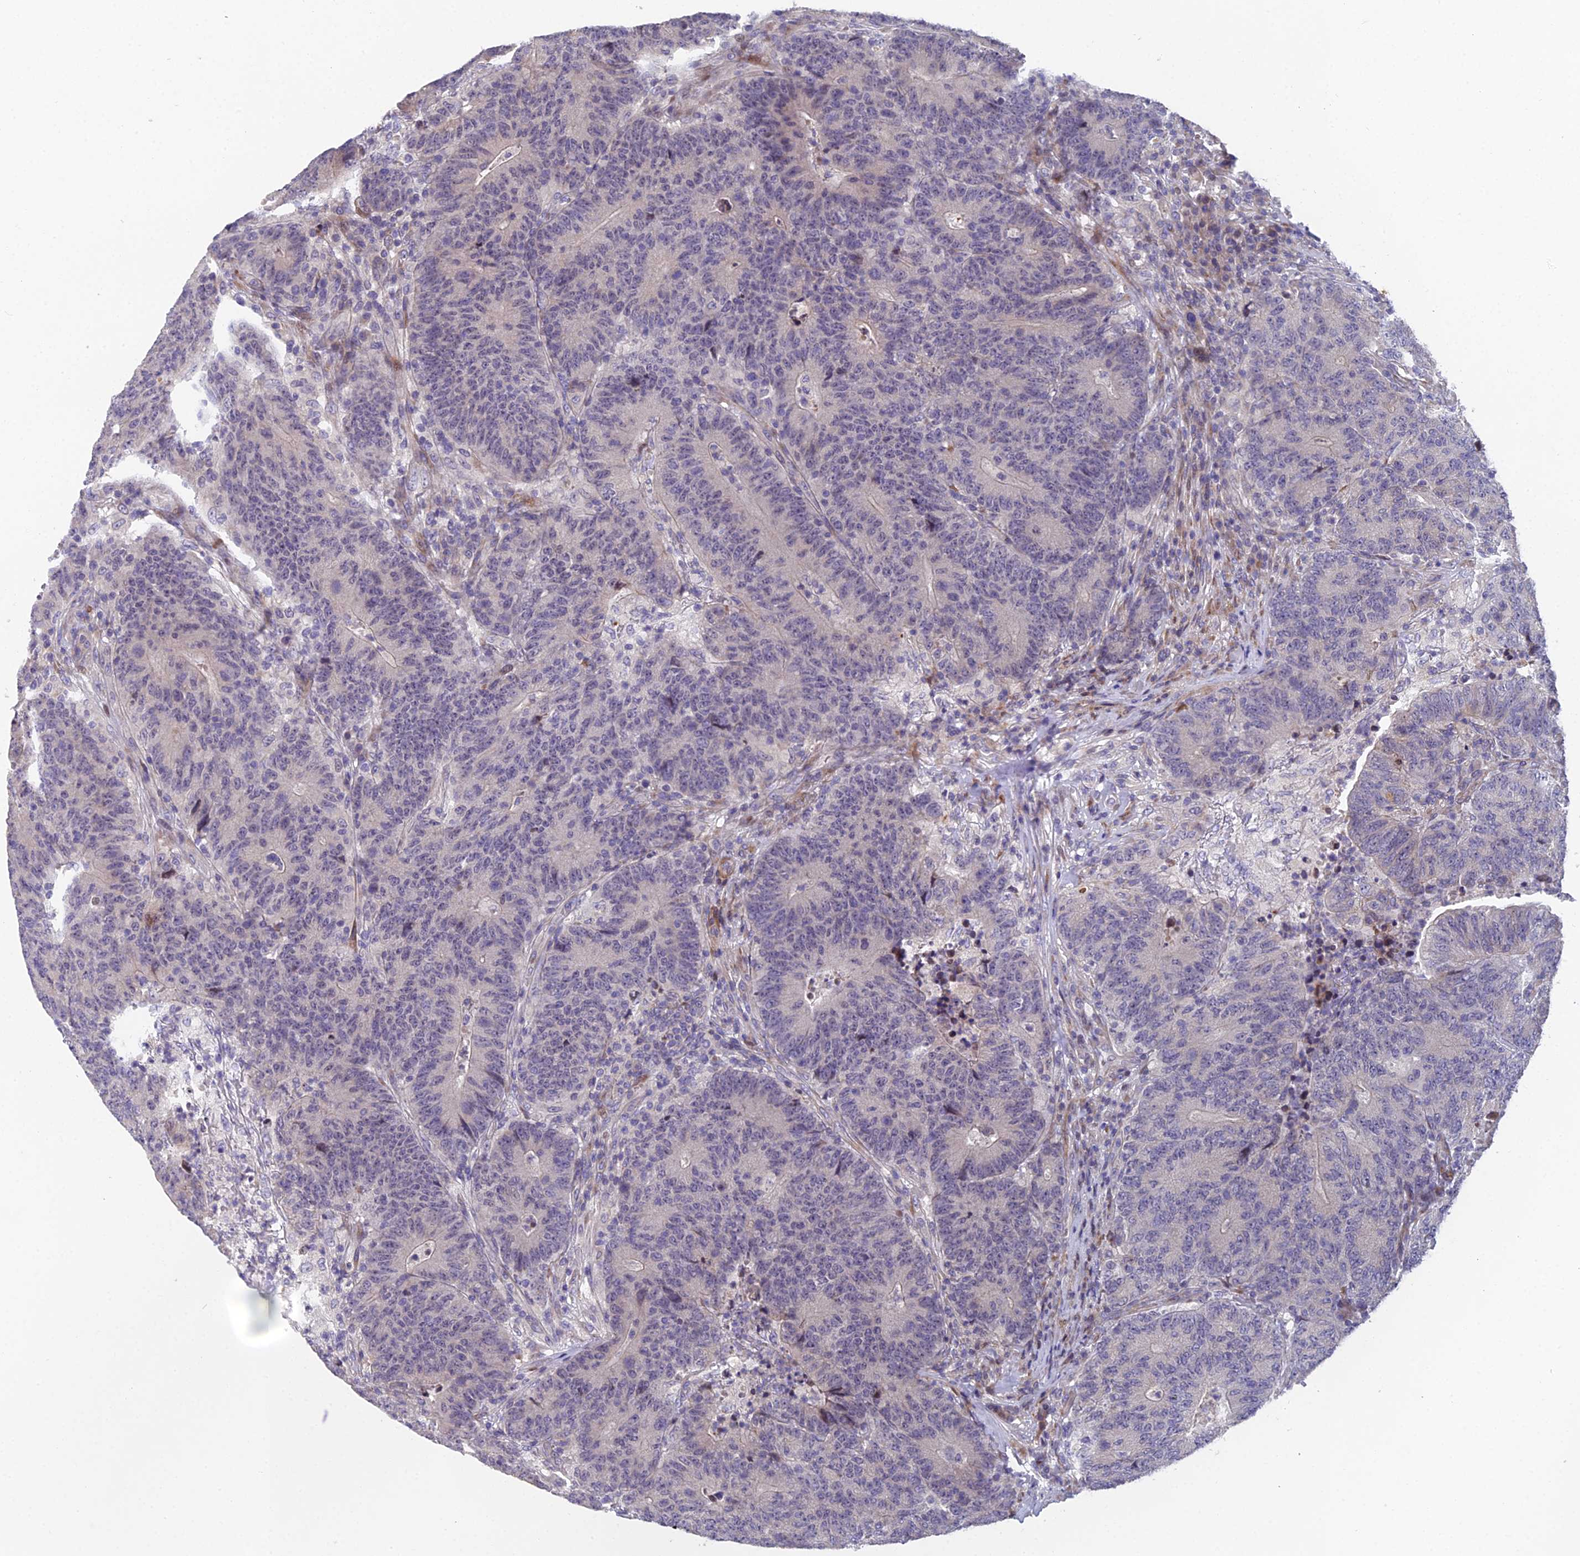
{"staining": {"intensity": "negative", "quantity": "none", "location": "none"}, "tissue": "colorectal cancer", "cell_type": "Tumor cells", "image_type": "cancer", "snomed": [{"axis": "morphology", "description": "Adenocarcinoma, NOS"}, {"axis": "topography", "description": "Colon"}], "caption": "Colorectal cancer (adenocarcinoma) was stained to show a protein in brown. There is no significant positivity in tumor cells. (Stains: DAB IHC with hematoxylin counter stain, Microscopy: brightfield microscopy at high magnification).", "gene": "RAB28", "patient": {"sex": "female", "age": 75}}